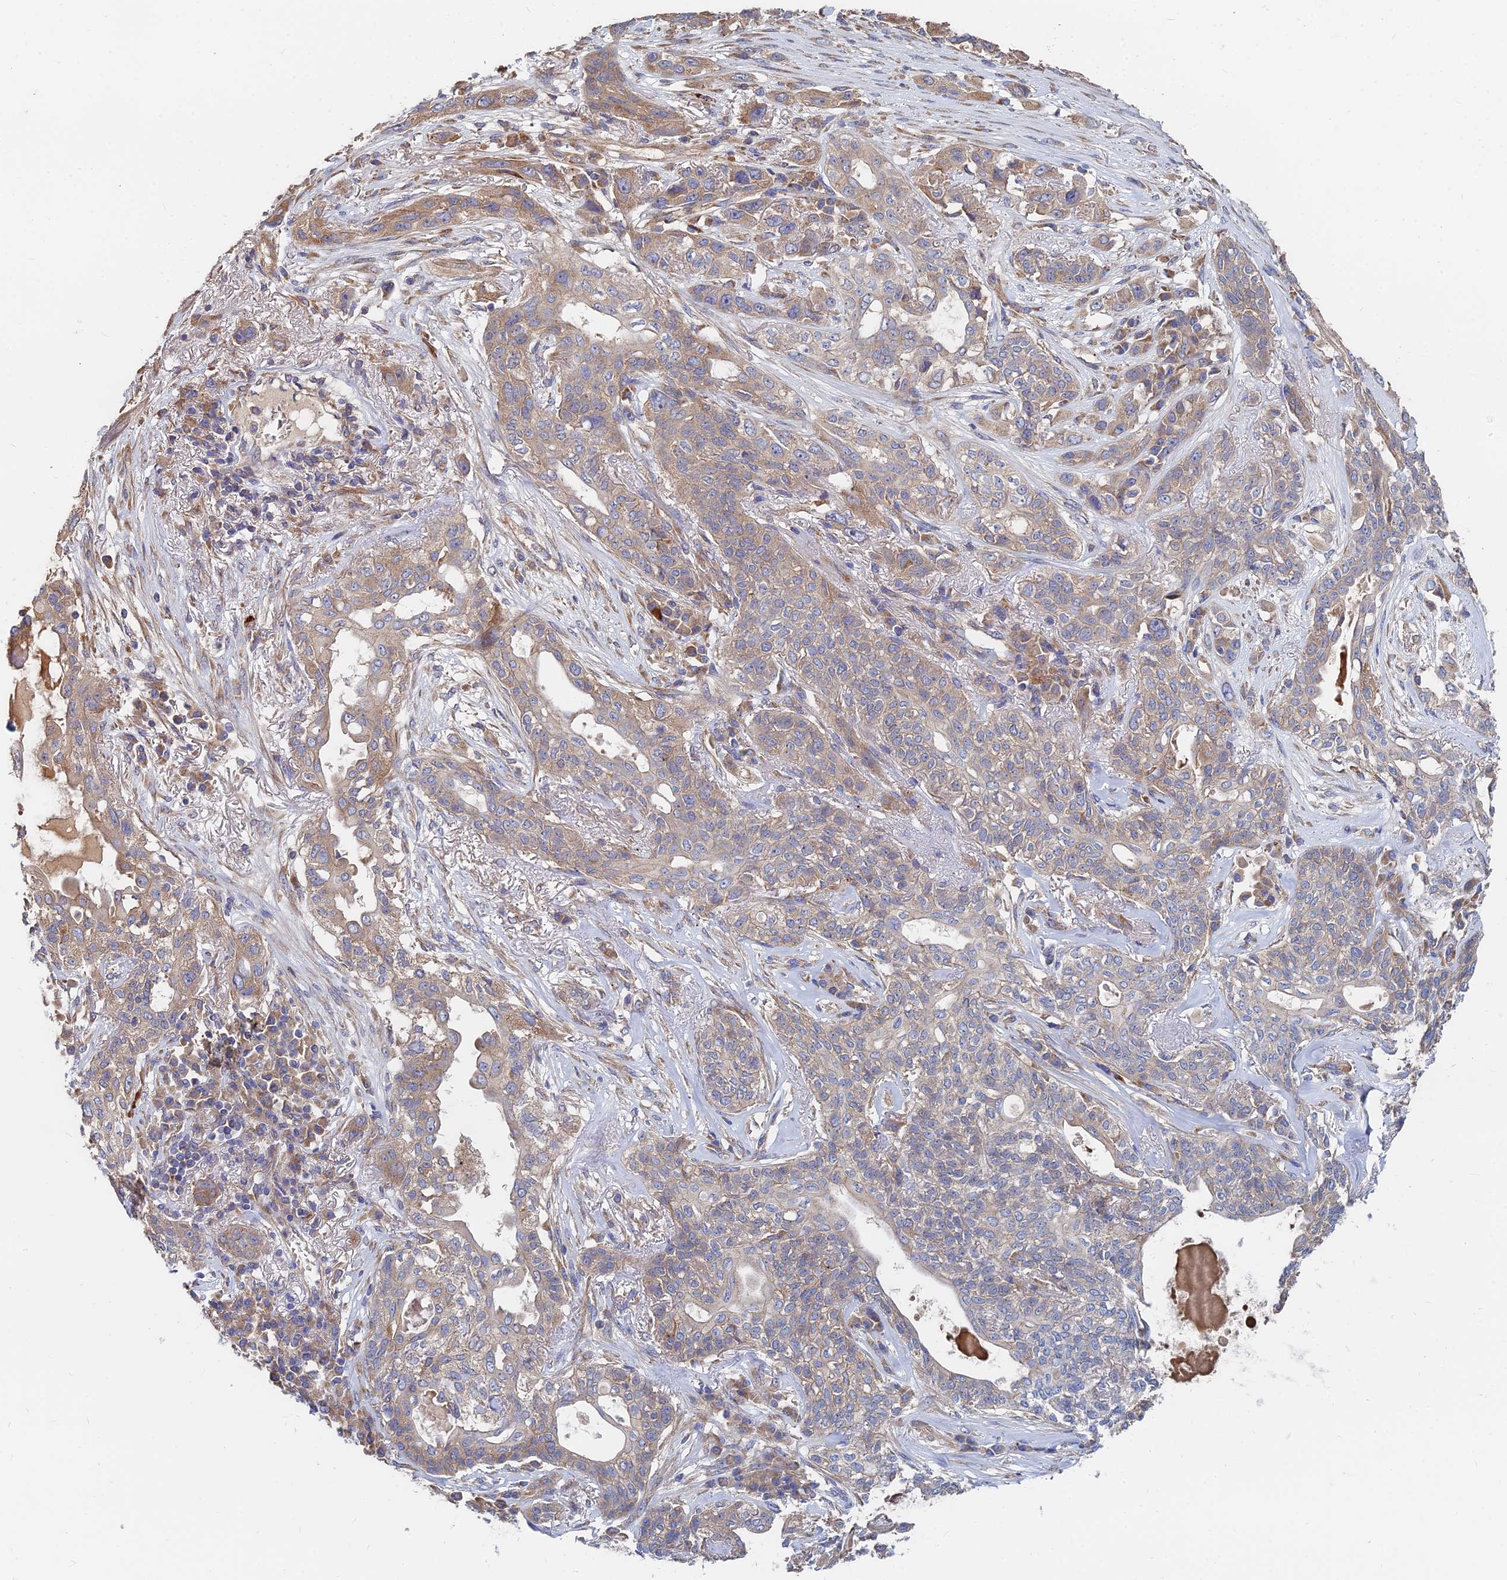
{"staining": {"intensity": "moderate", "quantity": ">75%", "location": "cytoplasmic/membranous"}, "tissue": "lung cancer", "cell_type": "Tumor cells", "image_type": "cancer", "snomed": [{"axis": "morphology", "description": "Squamous cell carcinoma, NOS"}, {"axis": "topography", "description": "Lung"}], "caption": "A brown stain highlights moderate cytoplasmic/membranous expression of a protein in human lung squamous cell carcinoma tumor cells. Using DAB (brown) and hematoxylin (blue) stains, captured at high magnification using brightfield microscopy.", "gene": "CCZ1", "patient": {"sex": "female", "age": 70}}